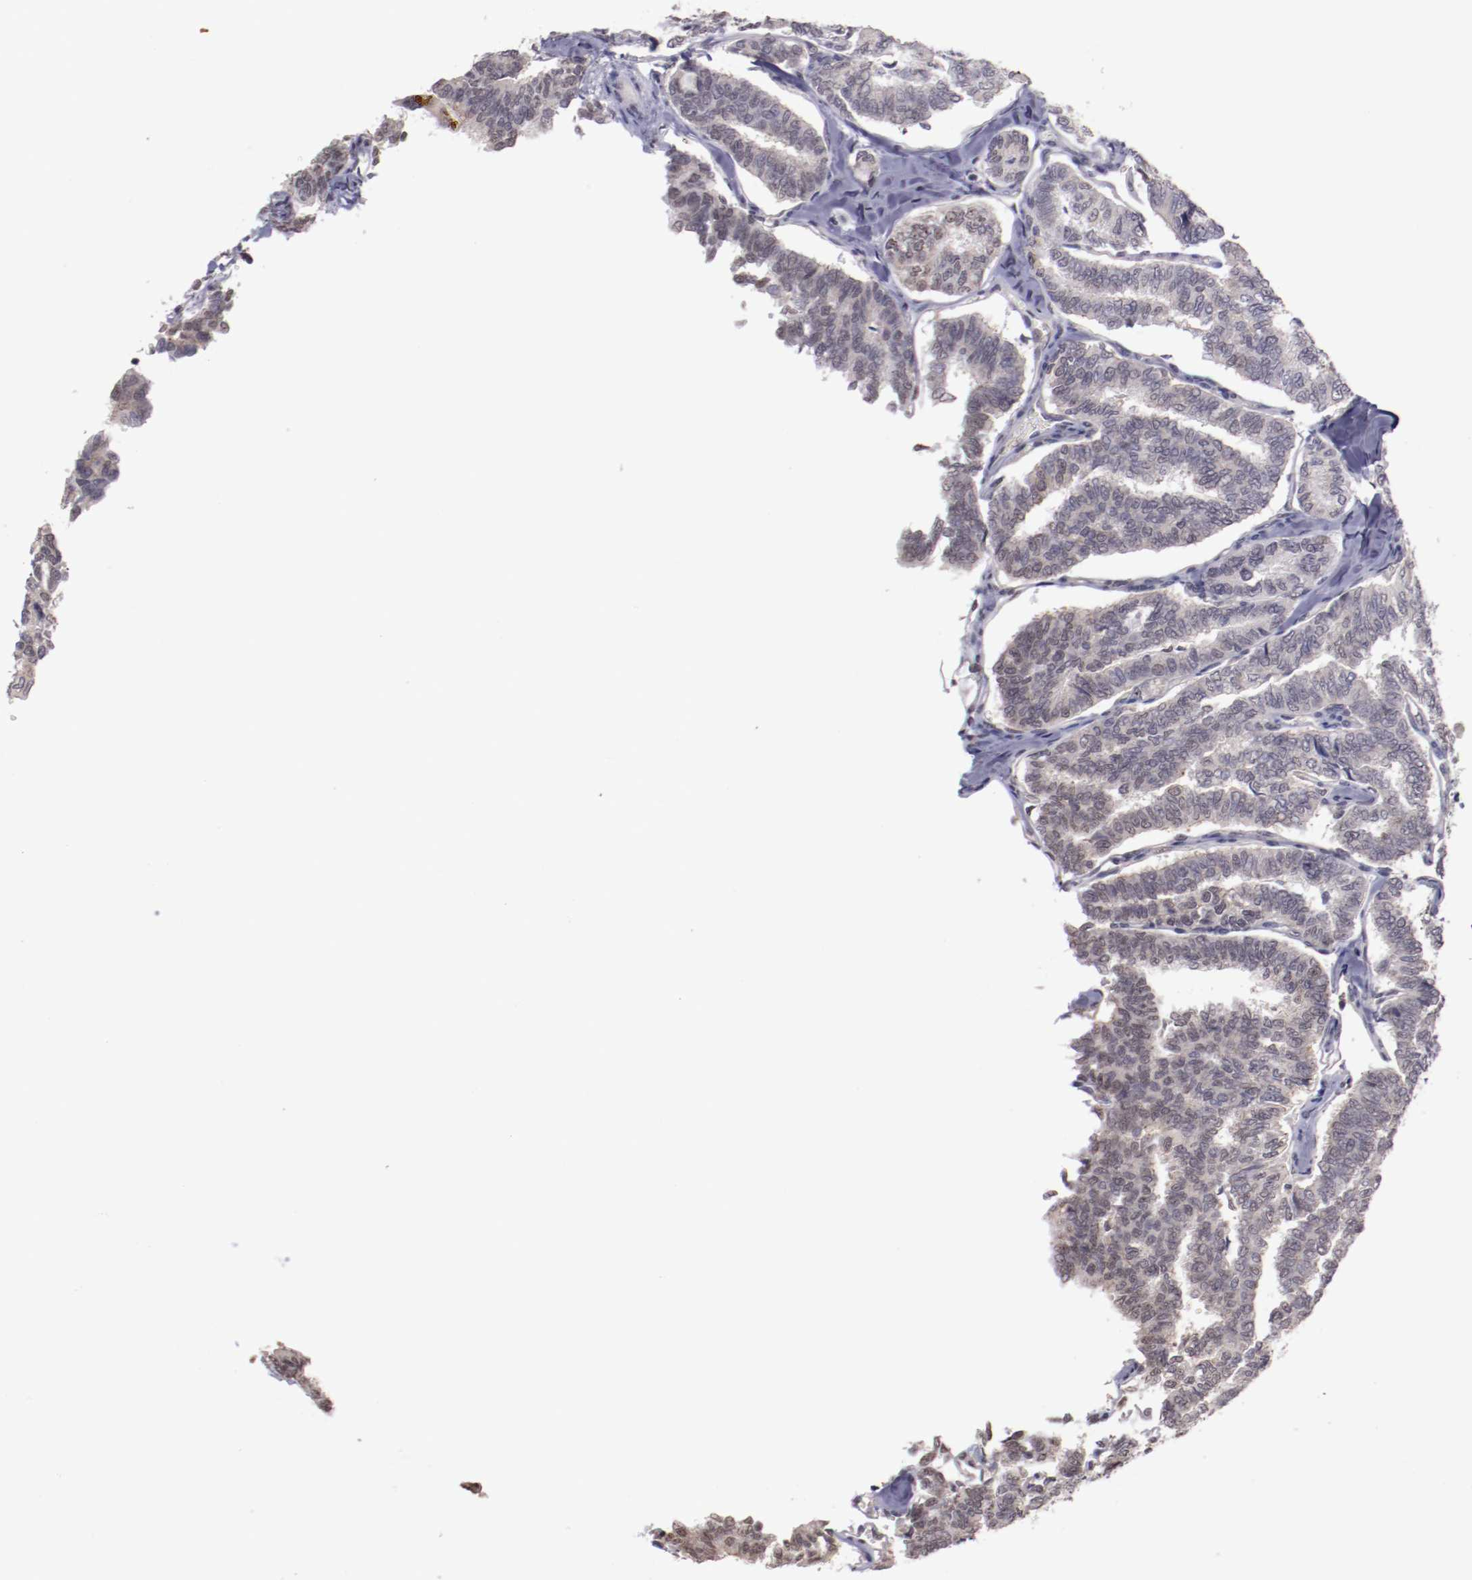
{"staining": {"intensity": "moderate", "quantity": "25%-75%", "location": "cytoplasmic/membranous,nuclear"}, "tissue": "thyroid cancer", "cell_type": "Tumor cells", "image_type": "cancer", "snomed": [{"axis": "morphology", "description": "Papillary adenocarcinoma, NOS"}, {"axis": "topography", "description": "Thyroid gland"}], "caption": "Human thyroid cancer stained for a protein (brown) demonstrates moderate cytoplasmic/membranous and nuclear positive positivity in about 25%-75% of tumor cells.", "gene": "NRXN3", "patient": {"sex": "female", "age": 35}}